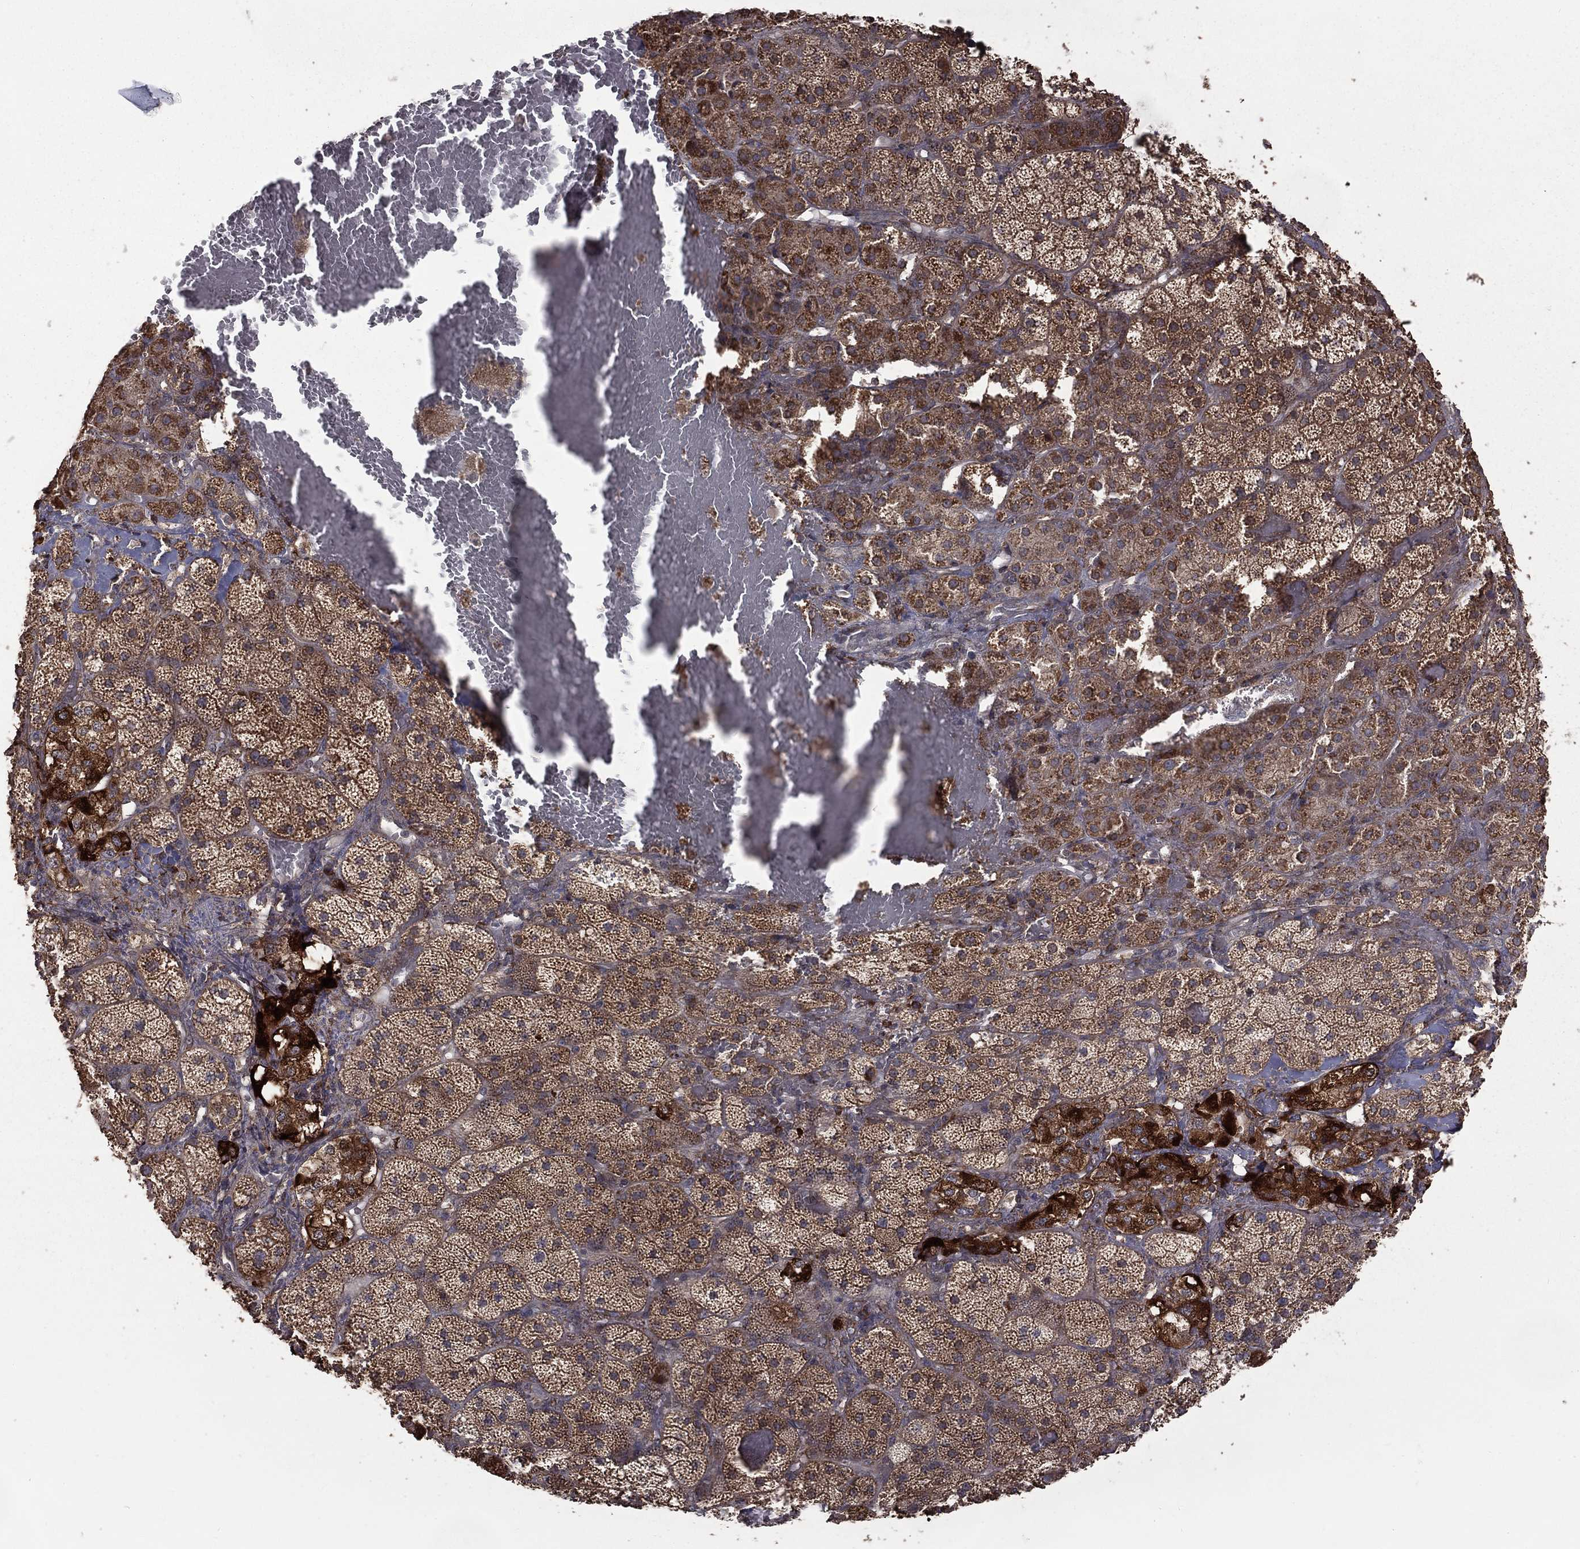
{"staining": {"intensity": "strong", "quantity": ">75%", "location": "cytoplasmic/membranous"}, "tissue": "adrenal gland", "cell_type": "Glandular cells", "image_type": "normal", "snomed": [{"axis": "morphology", "description": "Normal tissue, NOS"}, {"axis": "topography", "description": "Adrenal gland"}], "caption": "This histopathology image exhibits unremarkable adrenal gland stained with immunohistochemistry (IHC) to label a protein in brown. The cytoplasmic/membranous of glandular cells show strong positivity for the protein. Nuclei are counter-stained blue.", "gene": "OLFML1", "patient": {"sex": "male", "age": 57}}